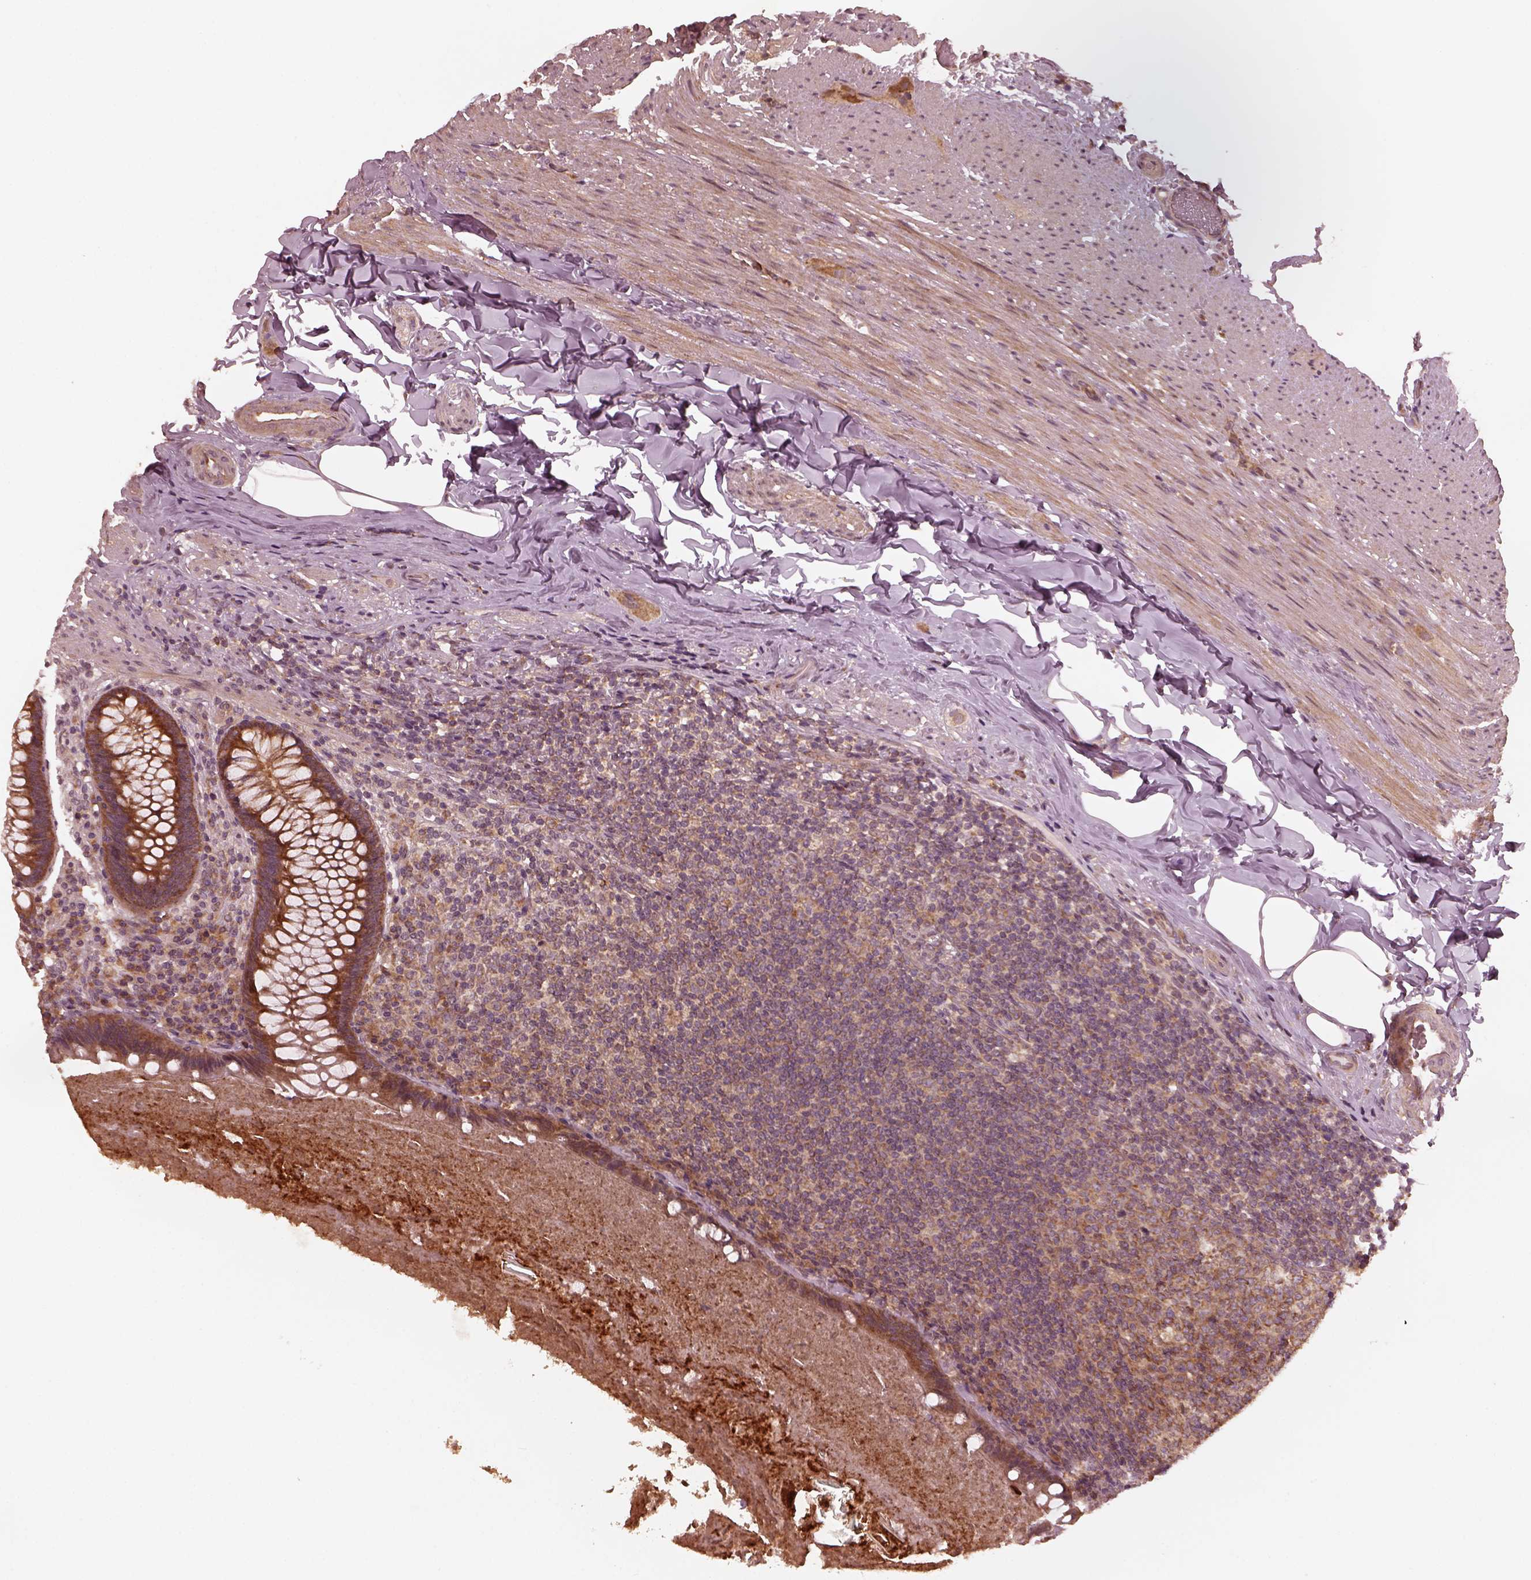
{"staining": {"intensity": "strong", "quantity": ">75%", "location": "cytoplasmic/membranous"}, "tissue": "appendix", "cell_type": "Glandular cells", "image_type": "normal", "snomed": [{"axis": "morphology", "description": "Normal tissue, NOS"}, {"axis": "topography", "description": "Appendix"}], "caption": "Immunohistochemical staining of unremarkable human appendix demonstrates strong cytoplasmic/membranous protein positivity in approximately >75% of glandular cells. The staining is performed using DAB brown chromogen to label protein expression. The nuclei are counter-stained blue using hematoxylin.", "gene": "FAF2", "patient": {"sex": "male", "age": 47}}